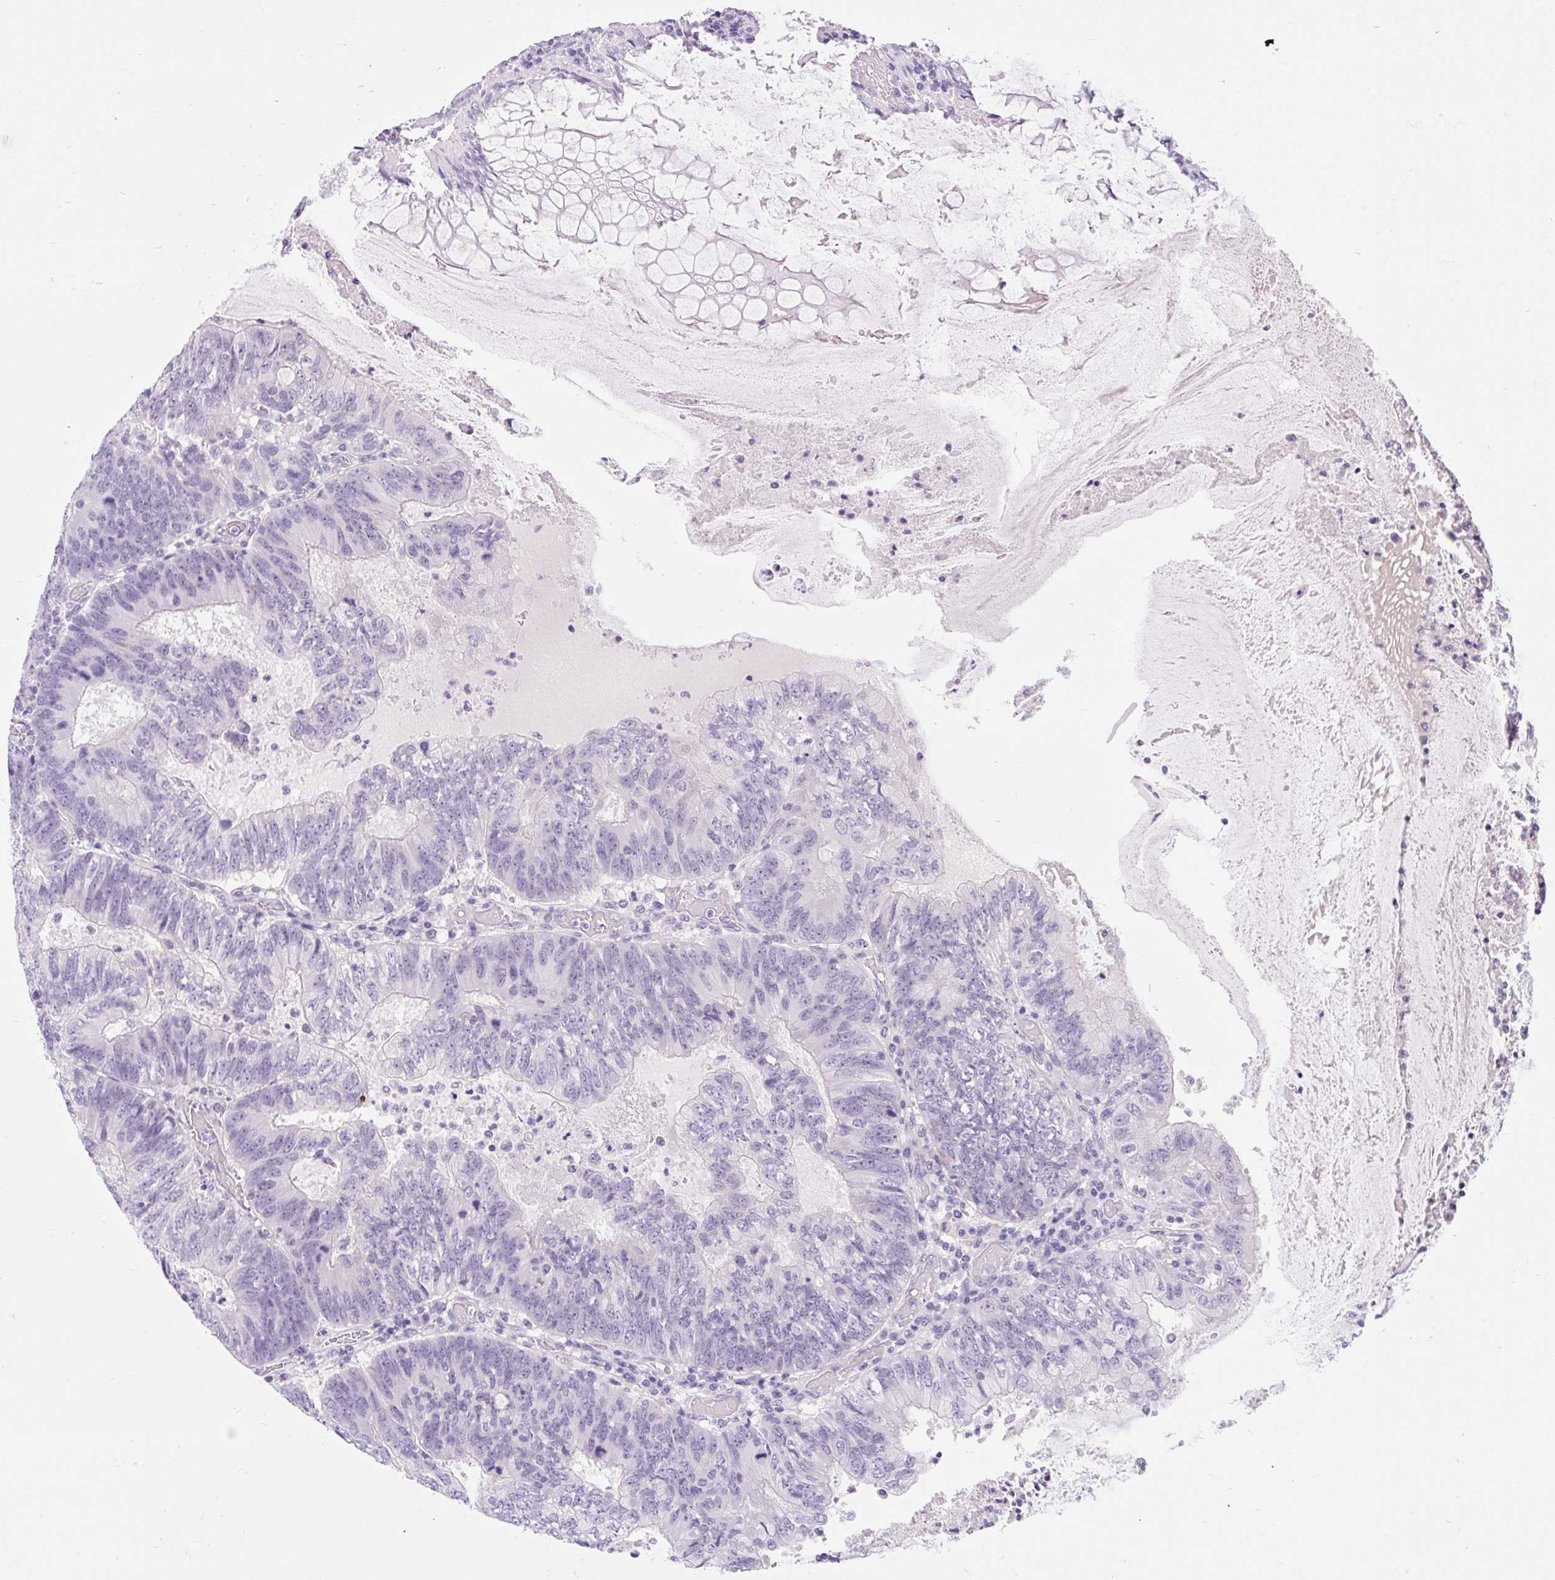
{"staining": {"intensity": "negative", "quantity": "none", "location": "none"}, "tissue": "colorectal cancer", "cell_type": "Tumor cells", "image_type": "cancer", "snomed": [{"axis": "morphology", "description": "Adenocarcinoma, NOS"}, {"axis": "topography", "description": "Colon"}], "caption": "IHC histopathology image of neoplastic tissue: human colorectal cancer (adenocarcinoma) stained with DAB (3,3'-diaminobenzidine) shows no significant protein expression in tumor cells.", "gene": "SLC28A1", "patient": {"sex": "male", "age": 67}}